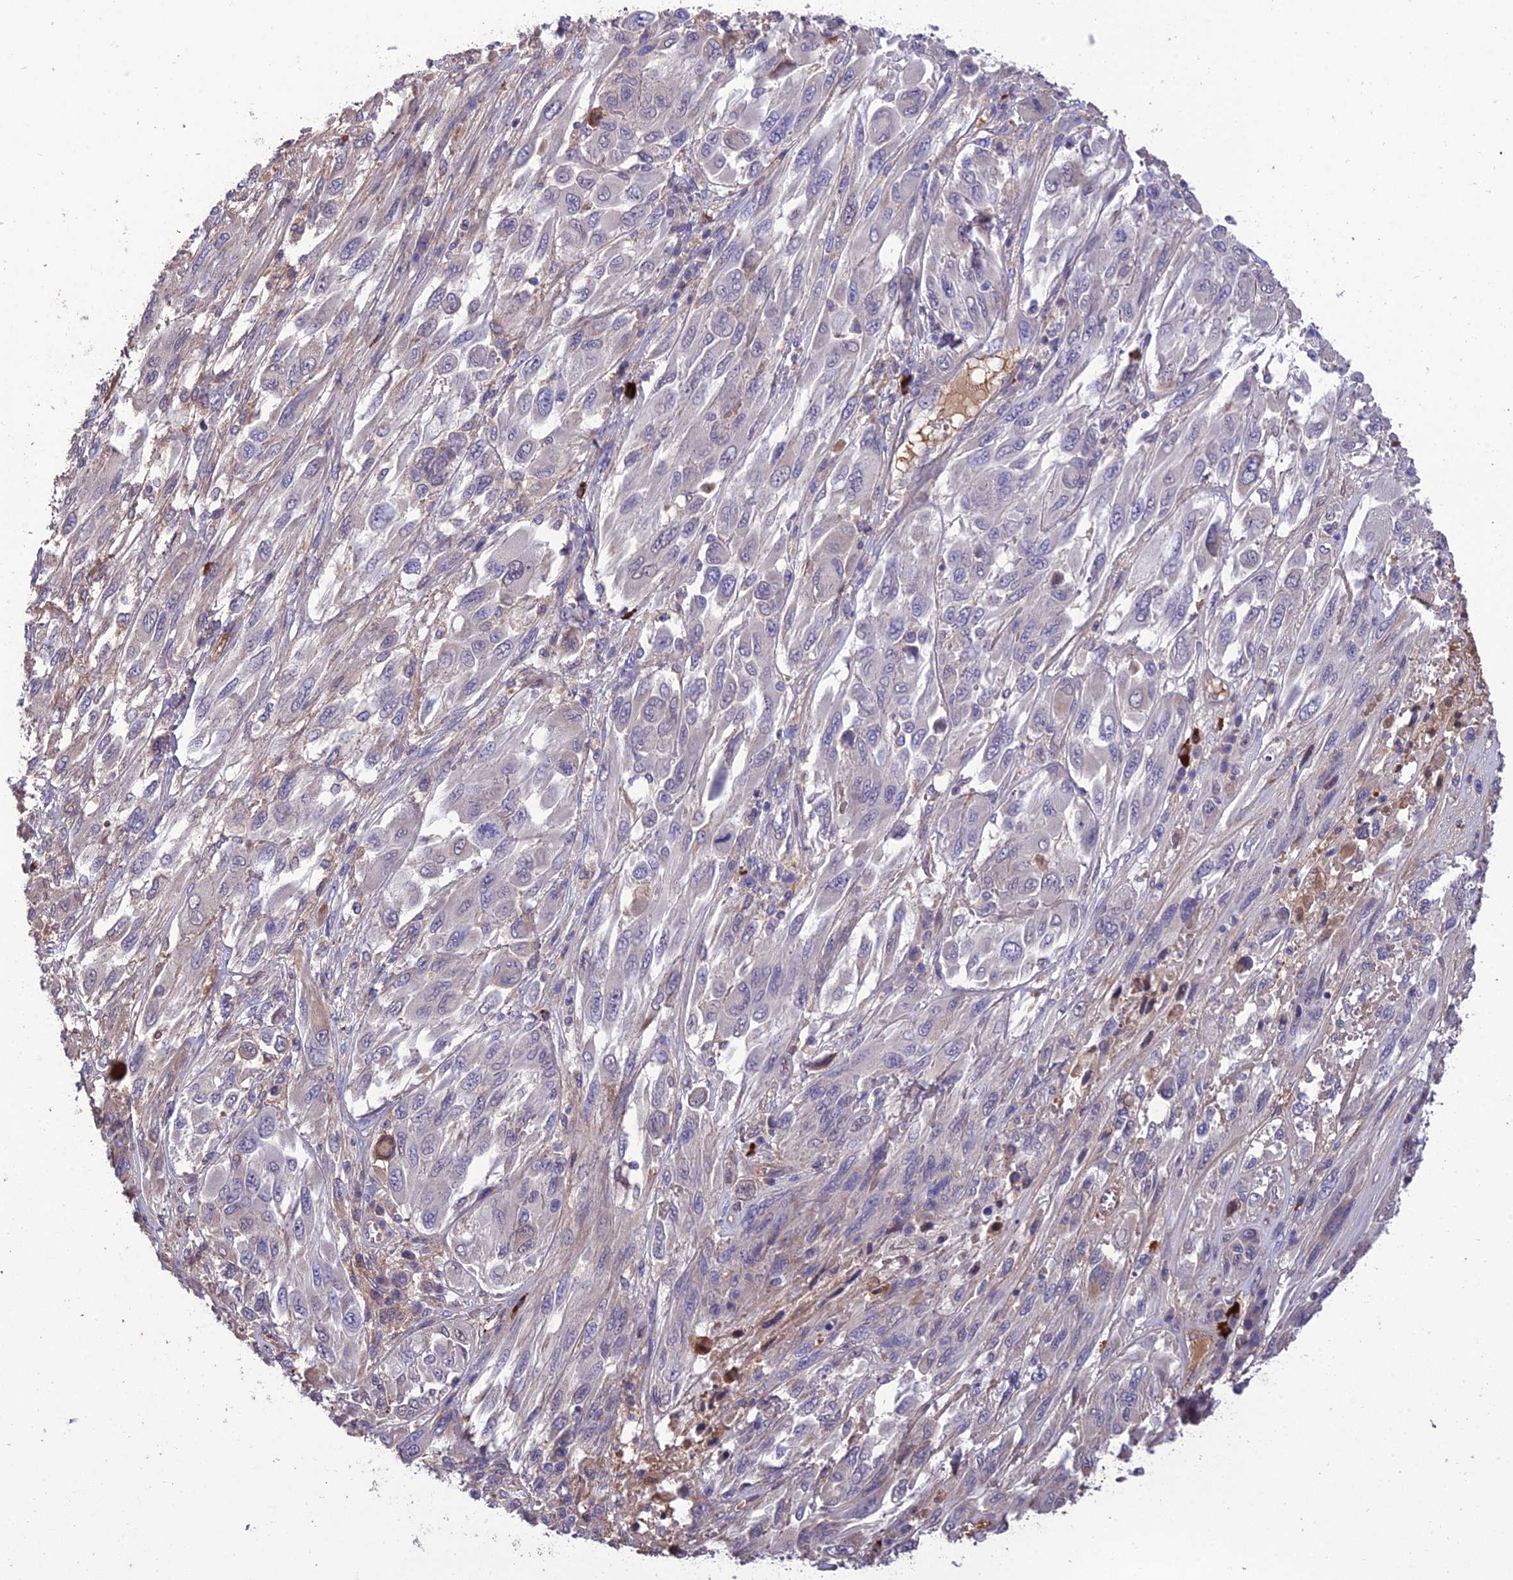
{"staining": {"intensity": "negative", "quantity": "none", "location": "none"}, "tissue": "melanoma", "cell_type": "Tumor cells", "image_type": "cancer", "snomed": [{"axis": "morphology", "description": "Malignant melanoma, NOS"}, {"axis": "topography", "description": "Skin"}], "caption": "Tumor cells show no significant protein positivity in malignant melanoma.", "gene": "MIOS", "patient": {"sex": "female", "age": 91}}